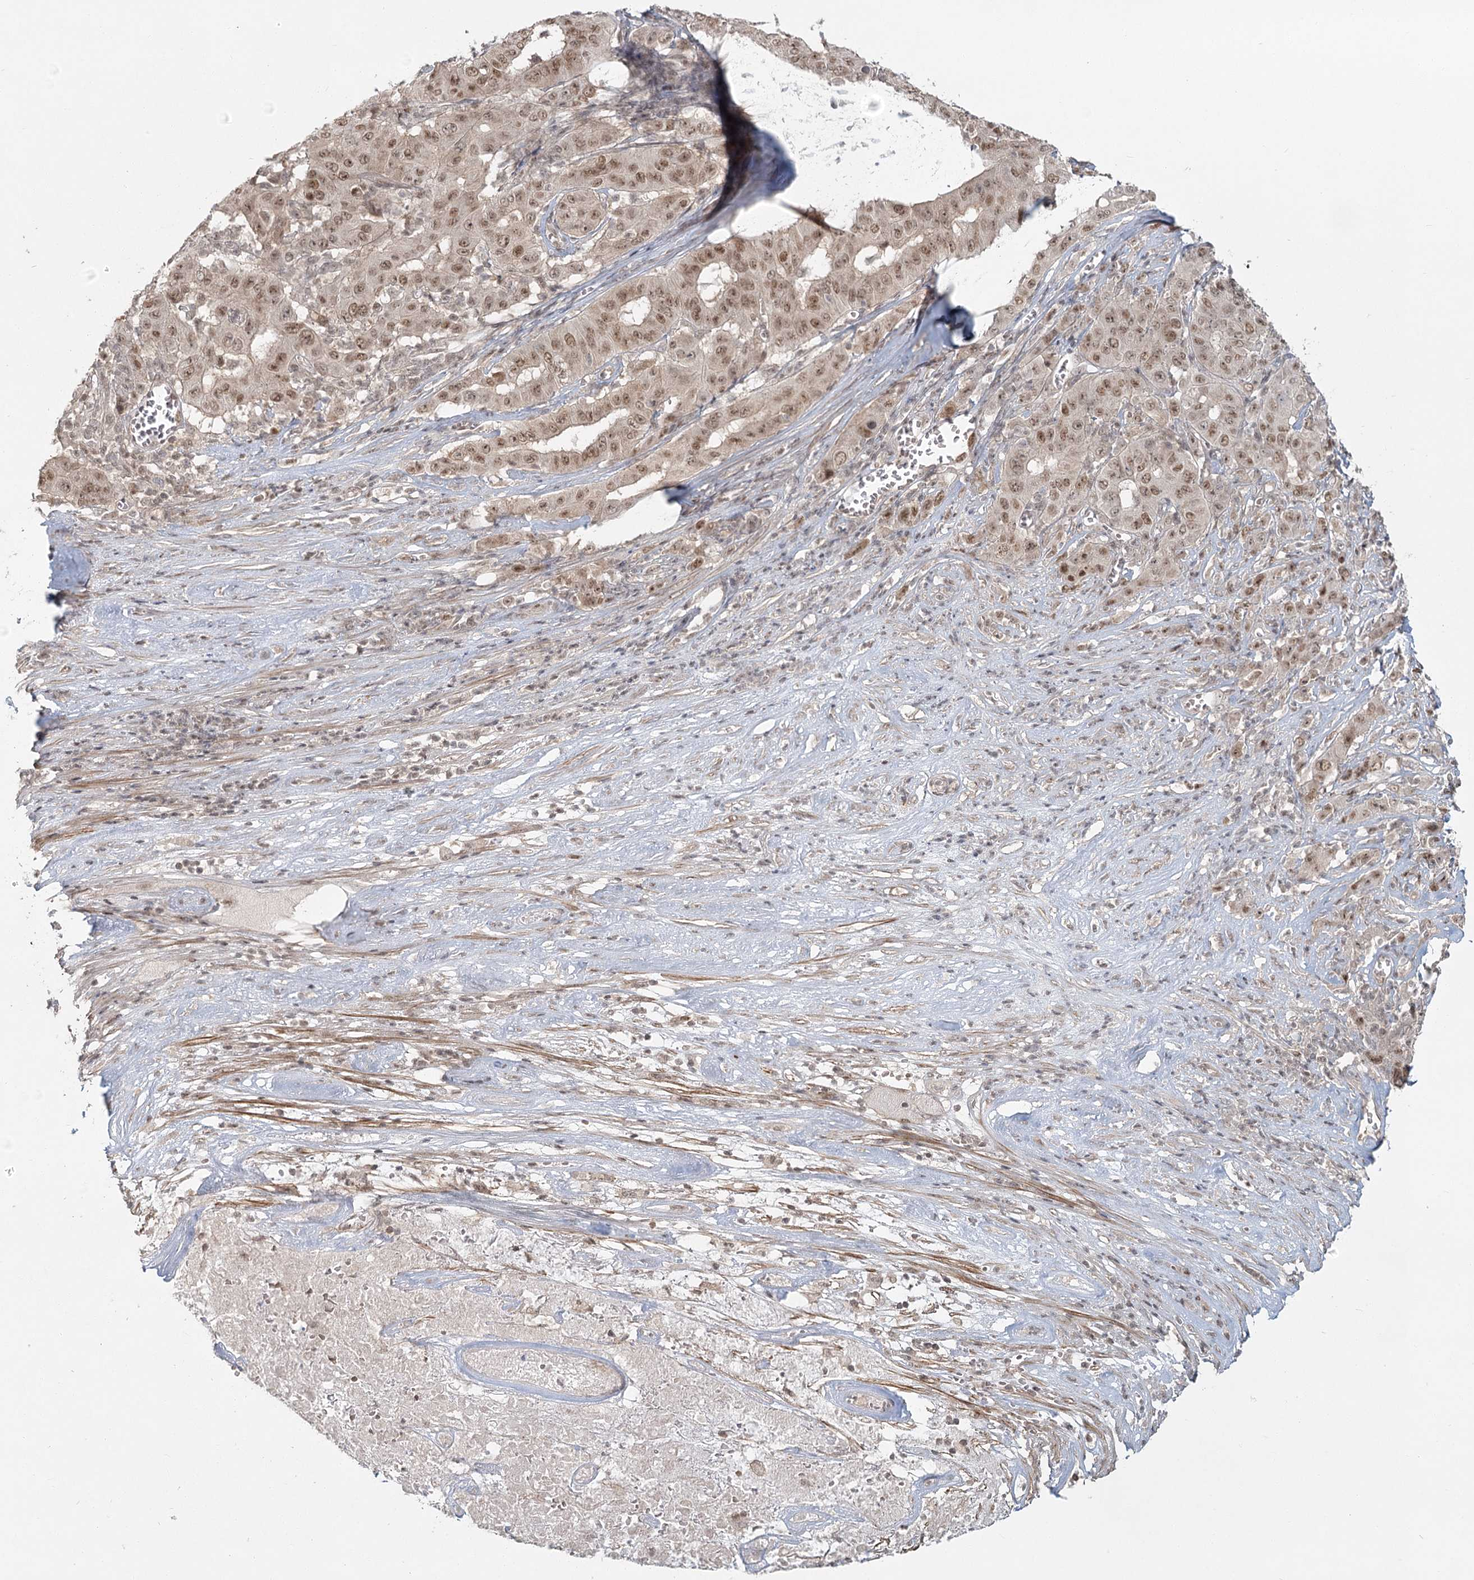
{"staining": {"intensity": "moderate", "quantity": ">75%", "location": "nuclear"}, "tissue": "pancreatic cancer", "cell_type": "Tumor cells", "image_type": "cancer", "snomed": [{"axis": "morphology", "description": "Adenocarcinoma, NOS"}, {"axis": "topography", "description": "Pancreas"}], "caption": "Immunohistochemical staining of human adenocarcinoma (pancreatic) displays moderate nuclear protein positivity in approximately >75% of tumor cells.", "gene": "R3HCC1L", "patient": {"sex": "male", "age": 63}}